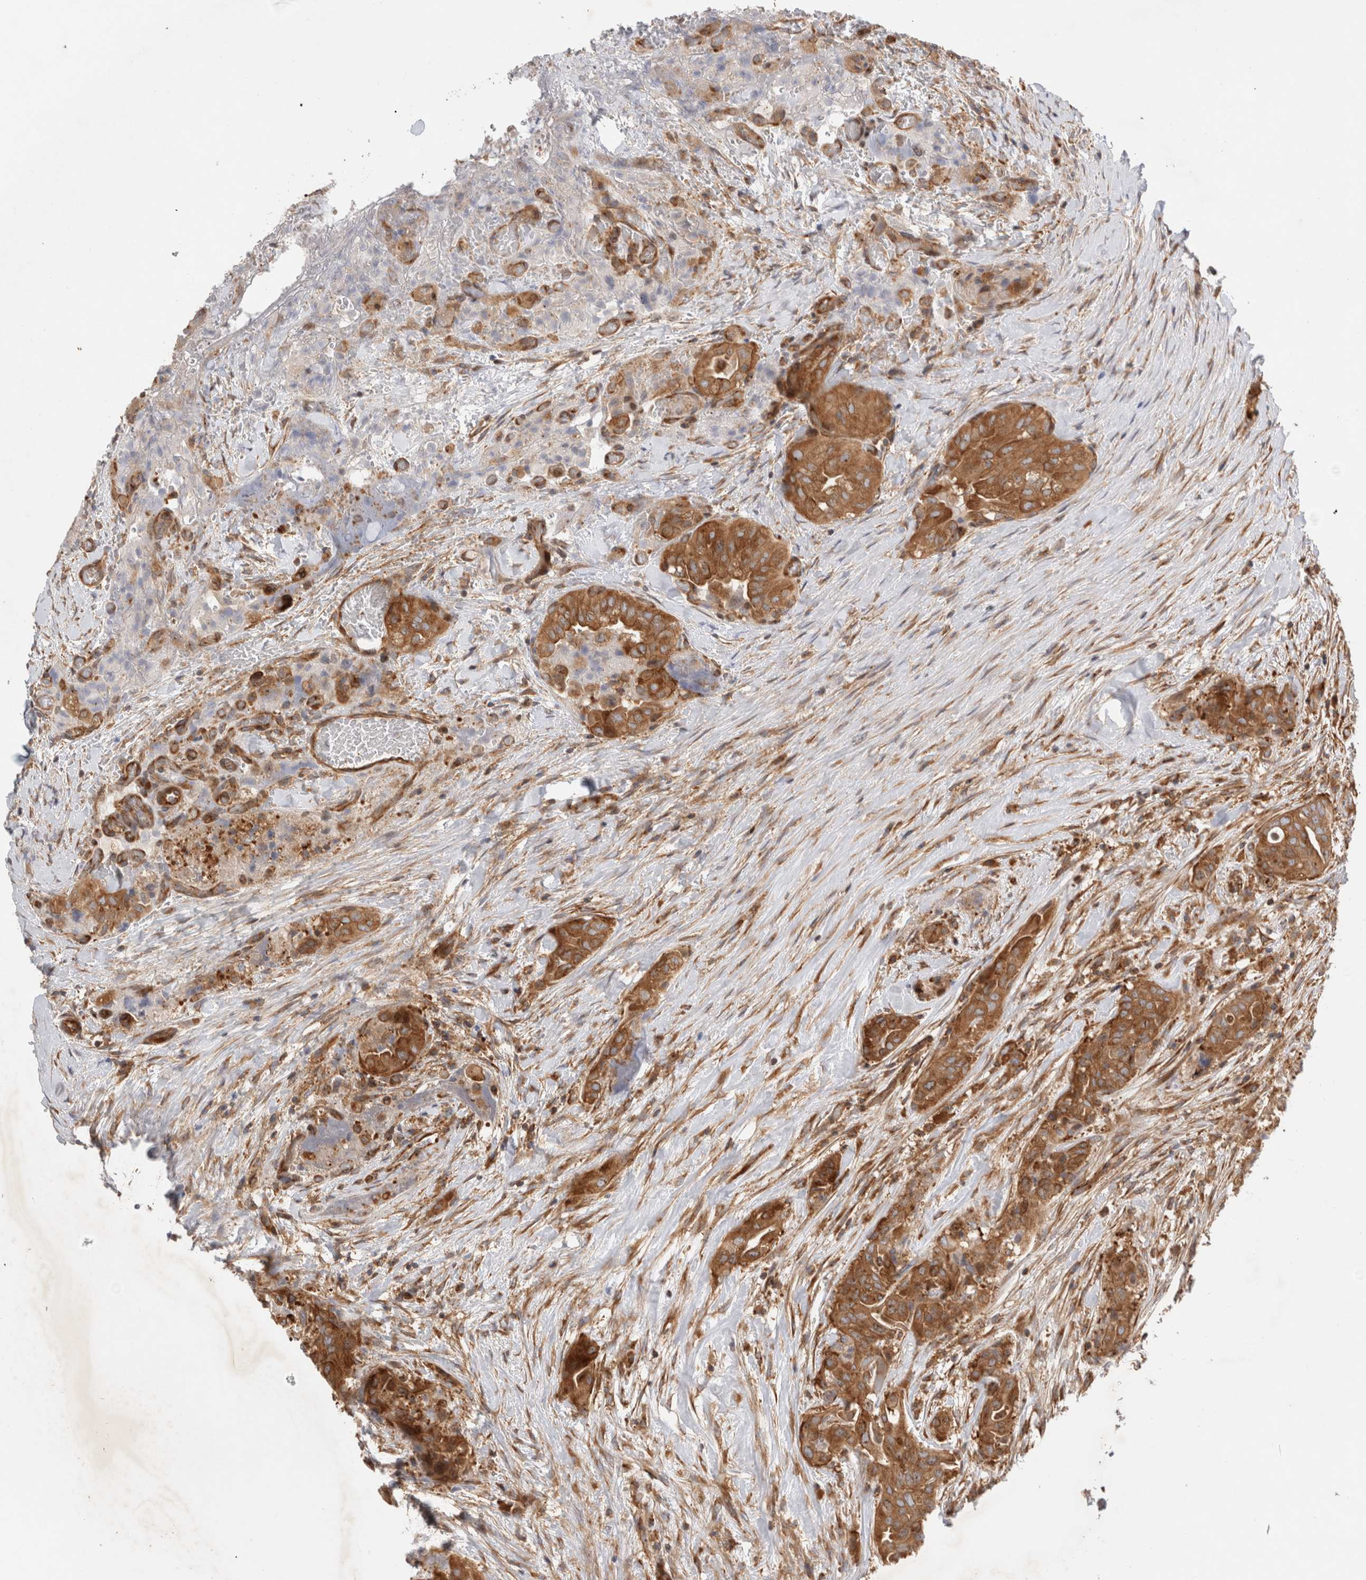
{"staining": {"intensity": "moderate", "quantity": ">75%", "location": "cytoplasmic/membranous"}, "tissue": "thyroid cancer", "cell_type": "Tumor cells", "image_type": "cancer", "snomed": [{"axis": "morphology", "description": "Papillary adenocarcinoma, NOS"}, {"axis": "topography", "description": "Thyroid gland"}], "caption": "Immunohistochemistry (IHC) staining of thyroid cancer, which displays medium levels of moderate cytoplasmic/membranous expression in about >75% of tumor cells indicating moderate cytoplasmic/membranous protein positivity. The staining was performed using DAB (brown) for protein detection and nuclei were counterstained in hematoxylin (blue).", "gene": "GPR150", "patient": {"sex": "female", "age": 59}}